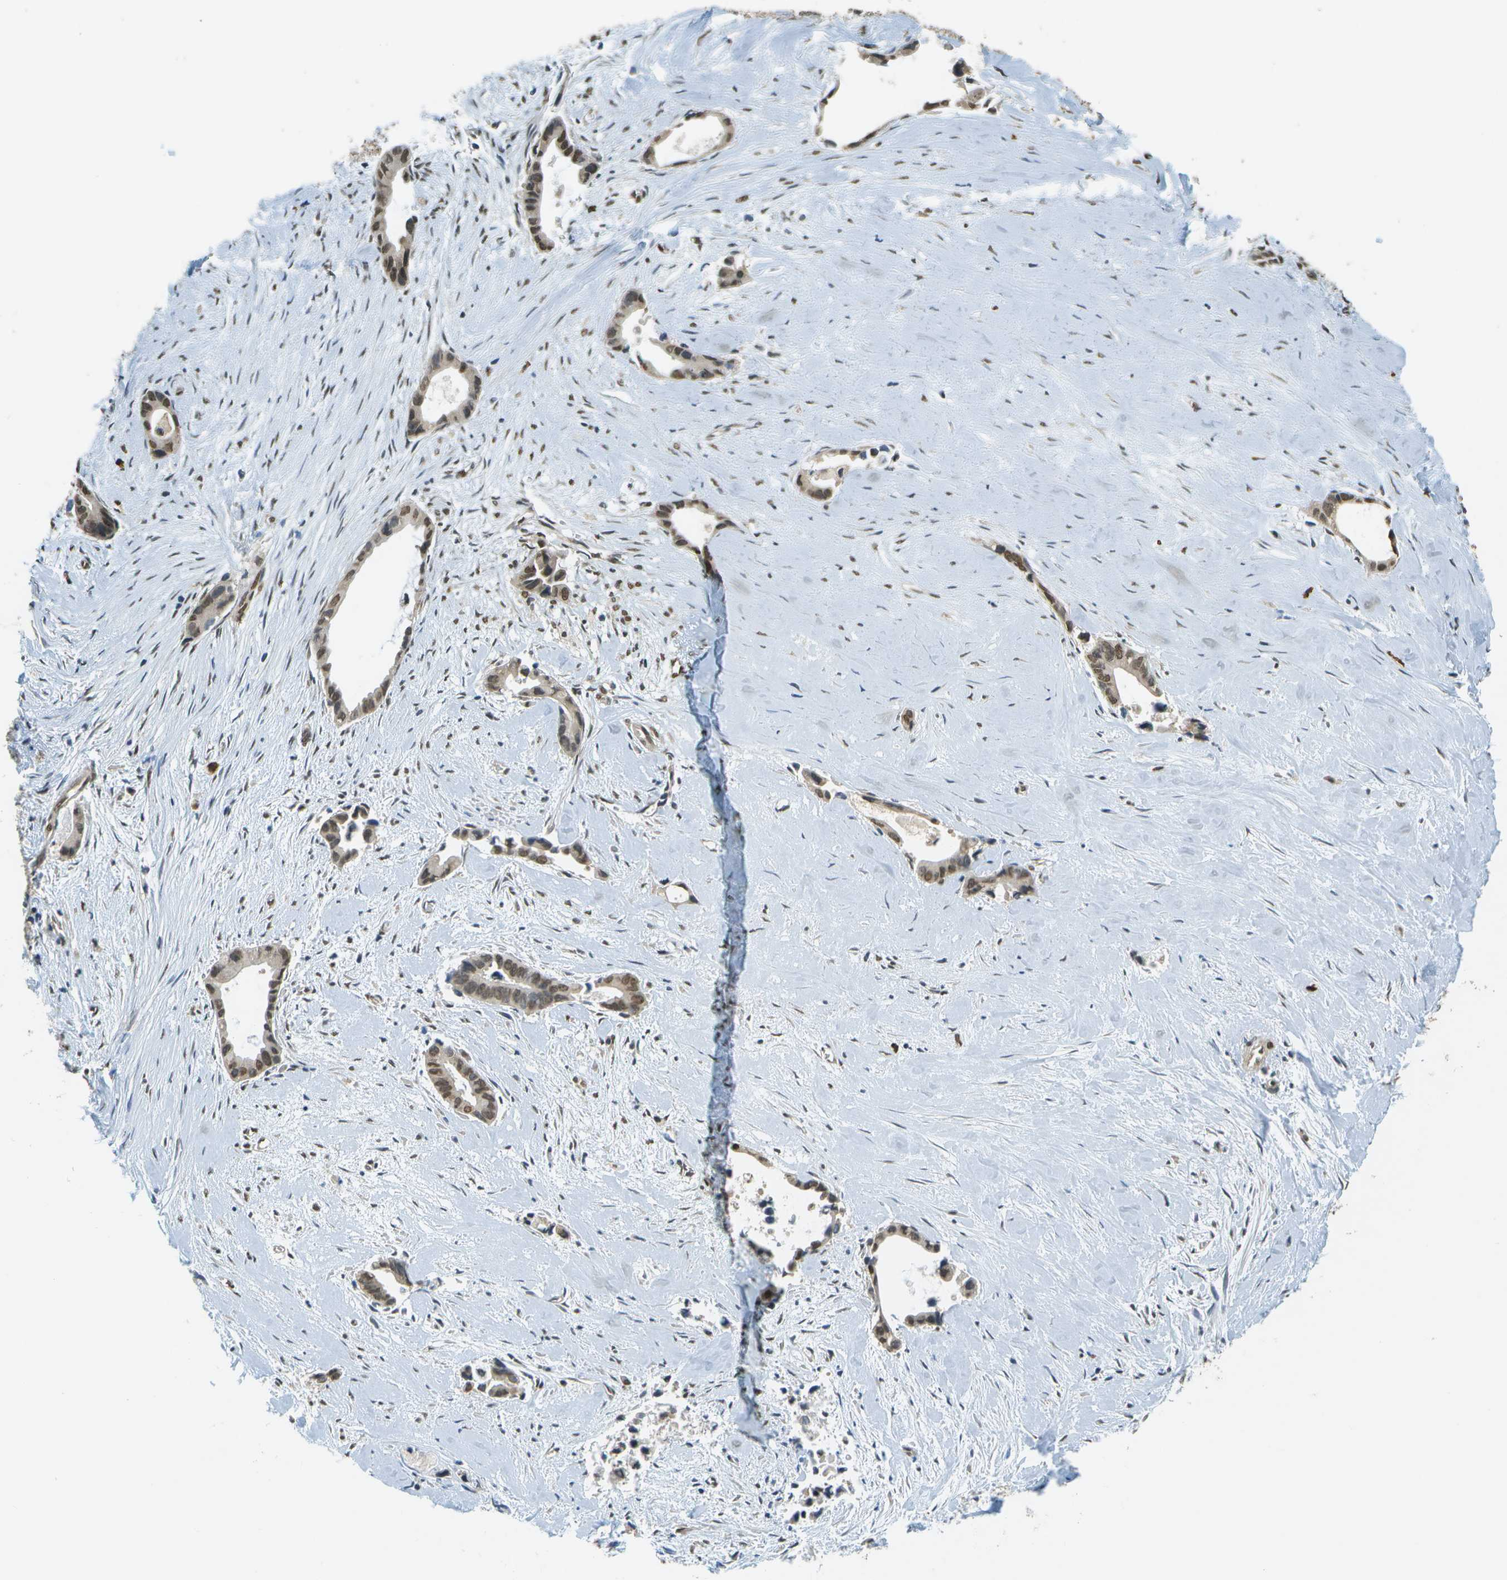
{"staining": {"intensity": "moderate", "quantity": ">75%", "location": "nuclear"}, "tissue": "liver cancer", "cell_type": "Tumor cells", "image_type": "cancer", "snomed": [{"axis": "morphology", "description": "Cholangiocarcinoma"}, {"axis": "topography", "description": "Liver"}], "caption": "Human liver cancer (cholangiocarcinoma) stained with a protein marker exhibits moderate staining in tumor cells.", "gene": "ABL2", "patient": {"sex": "female", "age": 55}}